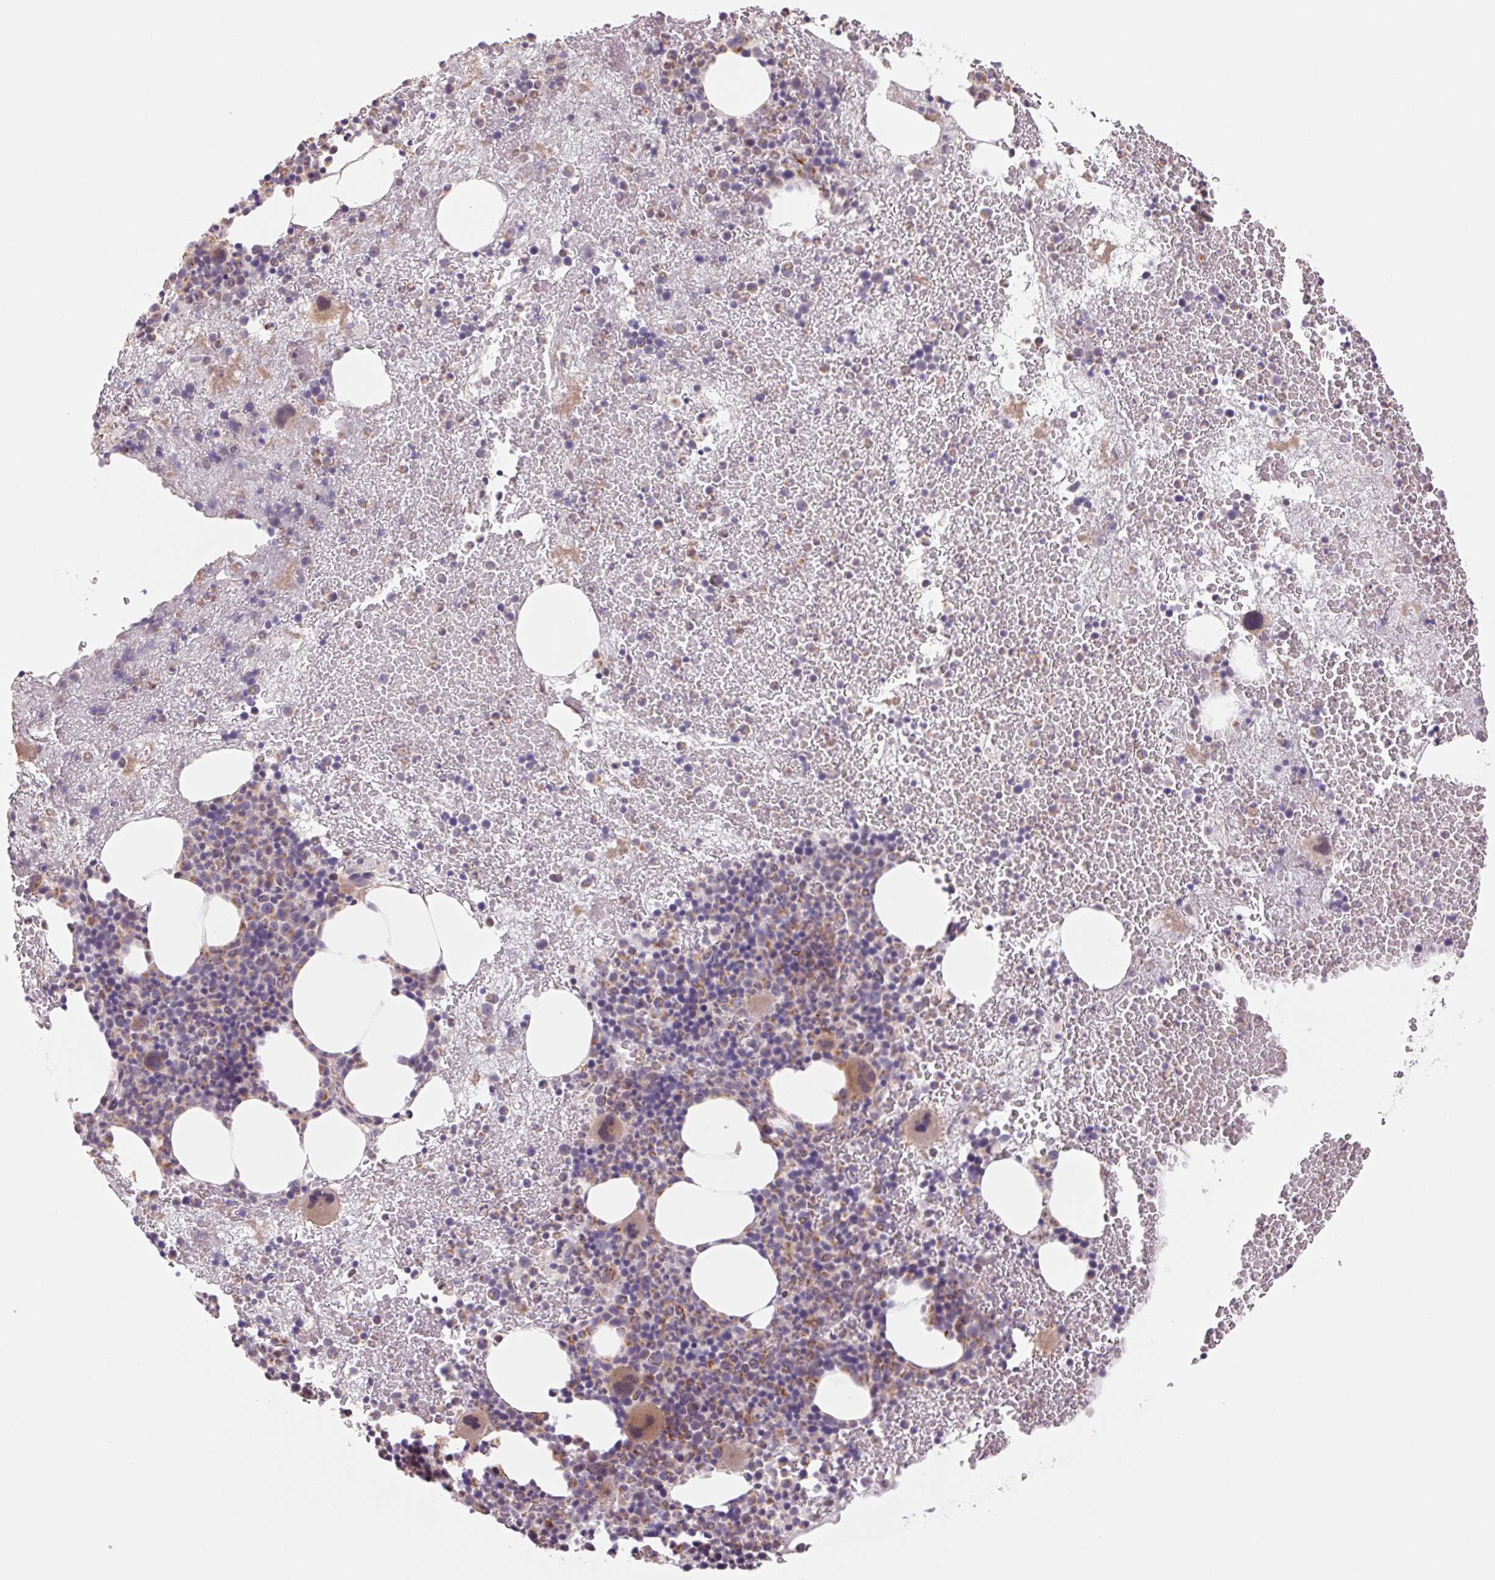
{"staining": {"intensity": "weak", "quantity": "25%-75%", "location": "cytoplasmic/membranous"}, "tissue": "bone marrow", "cell_type": "Hematopoietic cells", "image_type": "normal", "snomed": [{"axis": "morphology", "description": "Normal tissue, NOS"}, {"axis": "topography", "description": "Bone marrow"}], "caption": "Immunohistochemistry (IHC) (DAB (3,3'-diaminobenzidine)) staining of benign human bone marrow exhibits weak cytoplasmic/membranous protein positivity in about 25%-75% of hematopoietic cells.", "gene": "KRT1", "patient": {"sex": "male", "age": 44}}